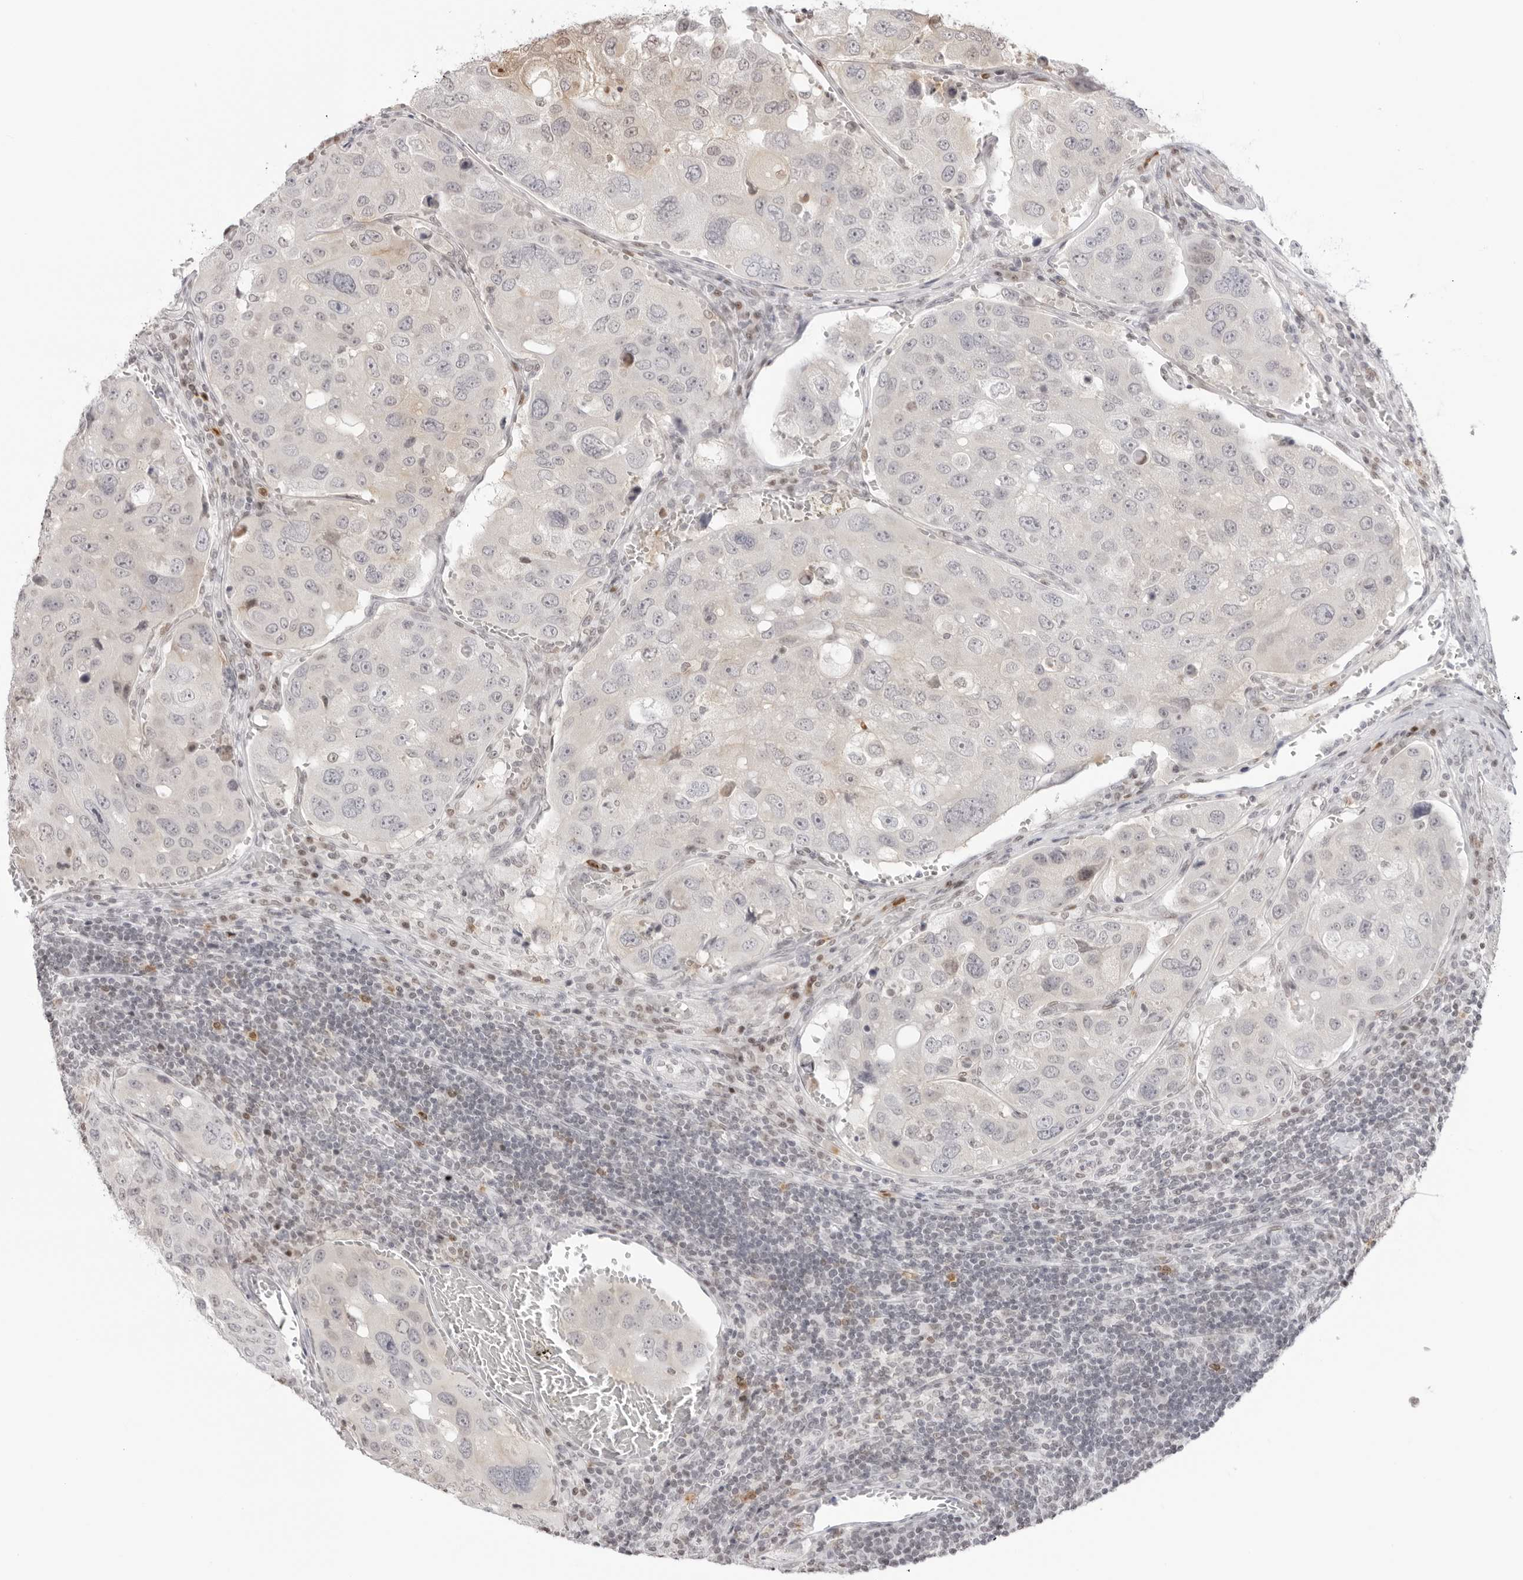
{"staining": {"intensity": "weak", "quantity": "<25%", "location": "cytoplasmic/membranous"}, "tissue": "urothelial cancer", "cell_type": "Tumor cells", "image_type": "cancer", "snomed": [{"axis": "morphology", "description": "Urothelial carcinoma, High grade"}, {"axis": "topography", "description": "Lymph node"}, {"axis": "topography", "description": "Urinary bladder"}], "caption": "Tumor cells show no significant protein staining in urothelial cancer. (Stains: DAB immunohistochemistry with hematoxylin counter stain, Microscopy: brightfield microscopy at high magnification).", "gene": "RNF146", "patient": {"sex": "male", "age": 51}}